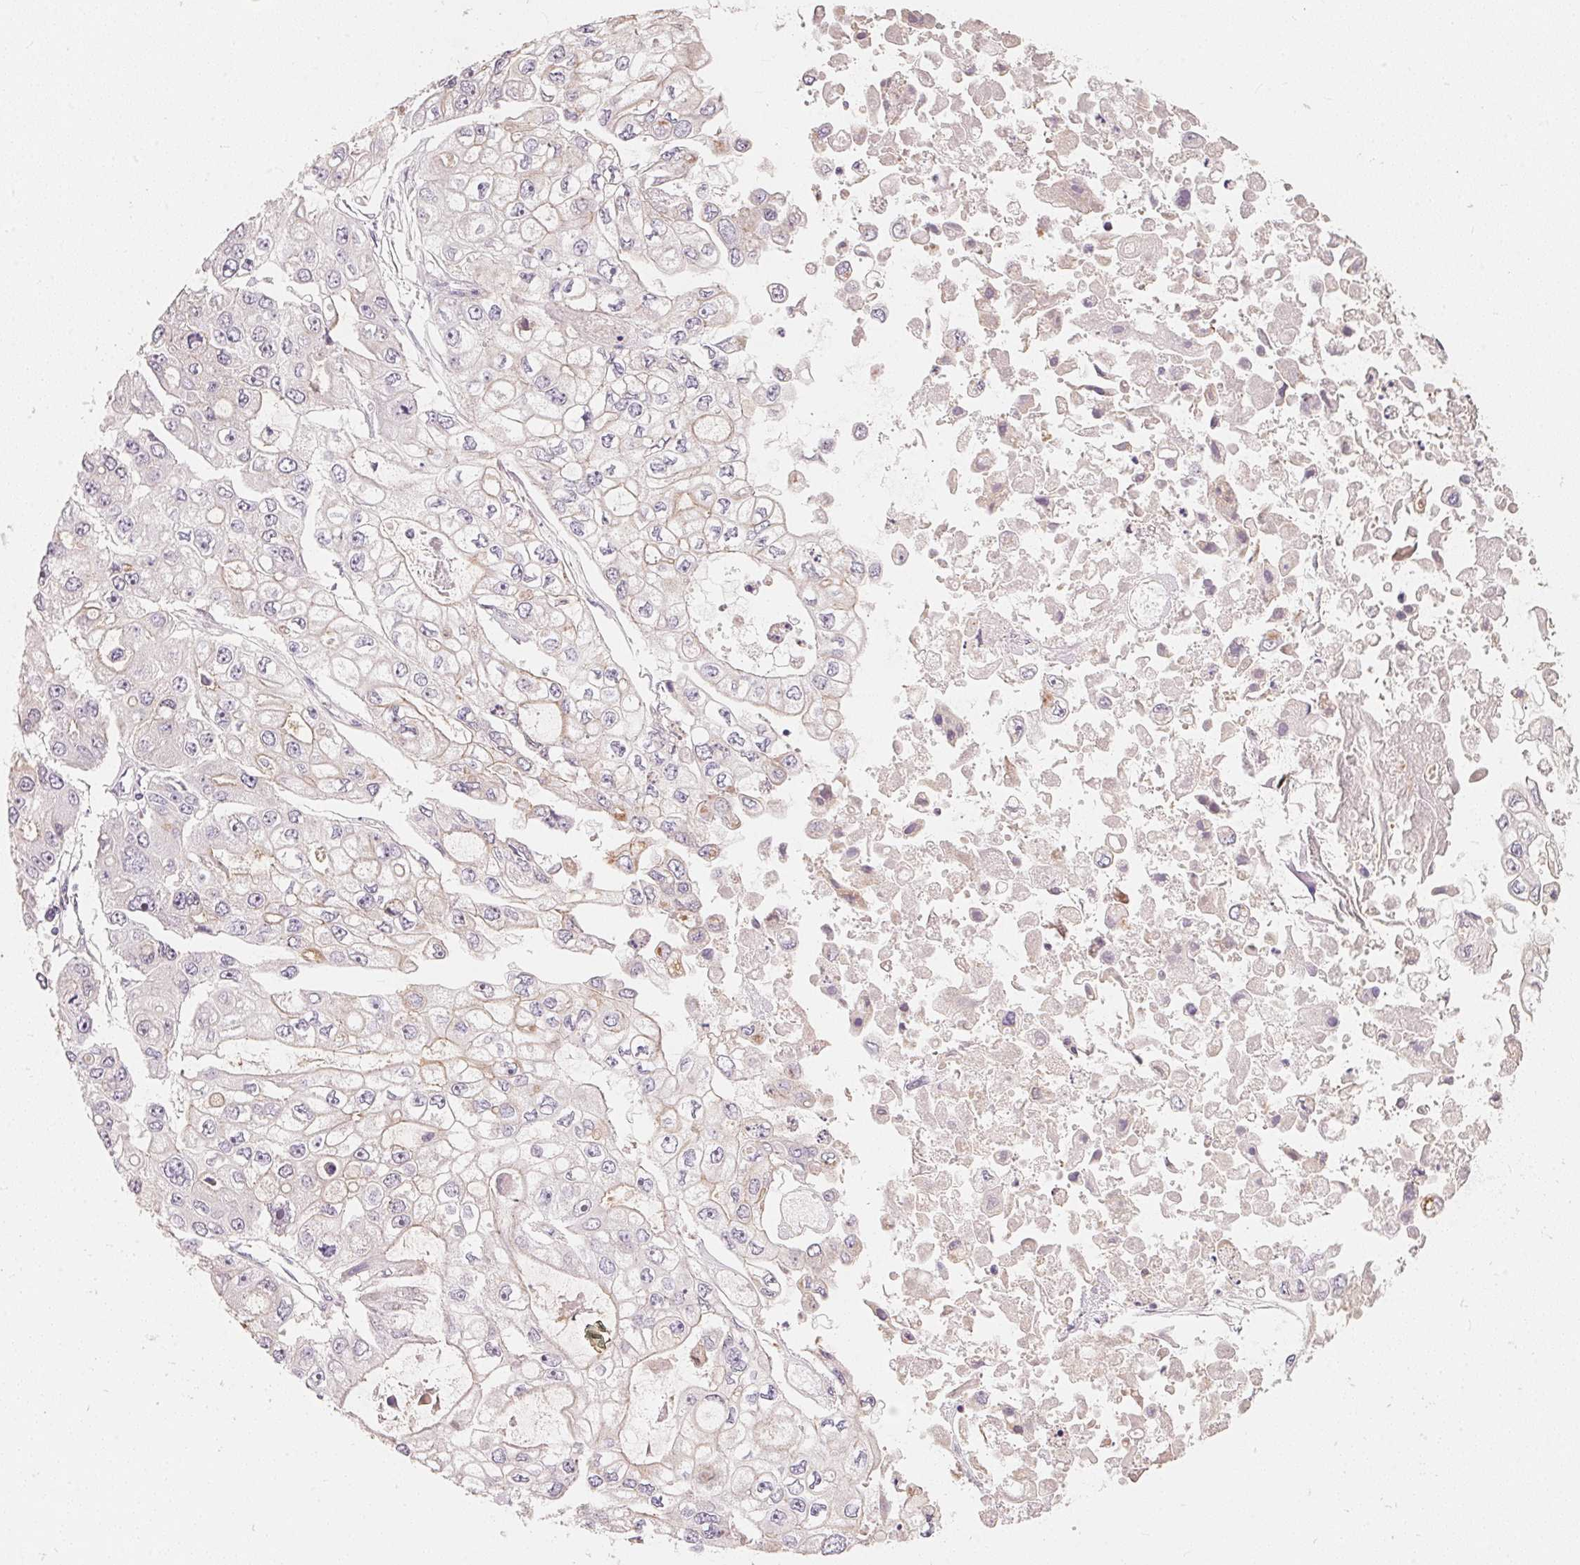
{"staining": {"intensity": "weak", "quantity": "25%-75%", "location": "cytoplasmic/membranous"}, "tissue": "ovarian cancer", "cell_type": "Tumor cells", "image_type": "cancer", "snomed": [{"axis": "morphology", "description": "Cystadenocarcinoma, serous, NOS"}, {"axis": "topography", "description": "Ovary"}], "caption": "Immunohistochemical staining of ovarian cancer (serous cystadenocarcinoma) shows low levels of weak cytoplasmic/membranous protein staining in approximately 25%-75% of tumor cells.", "gene": "TP53AIP1", "patient": {"sex": "female", "age": 56}}